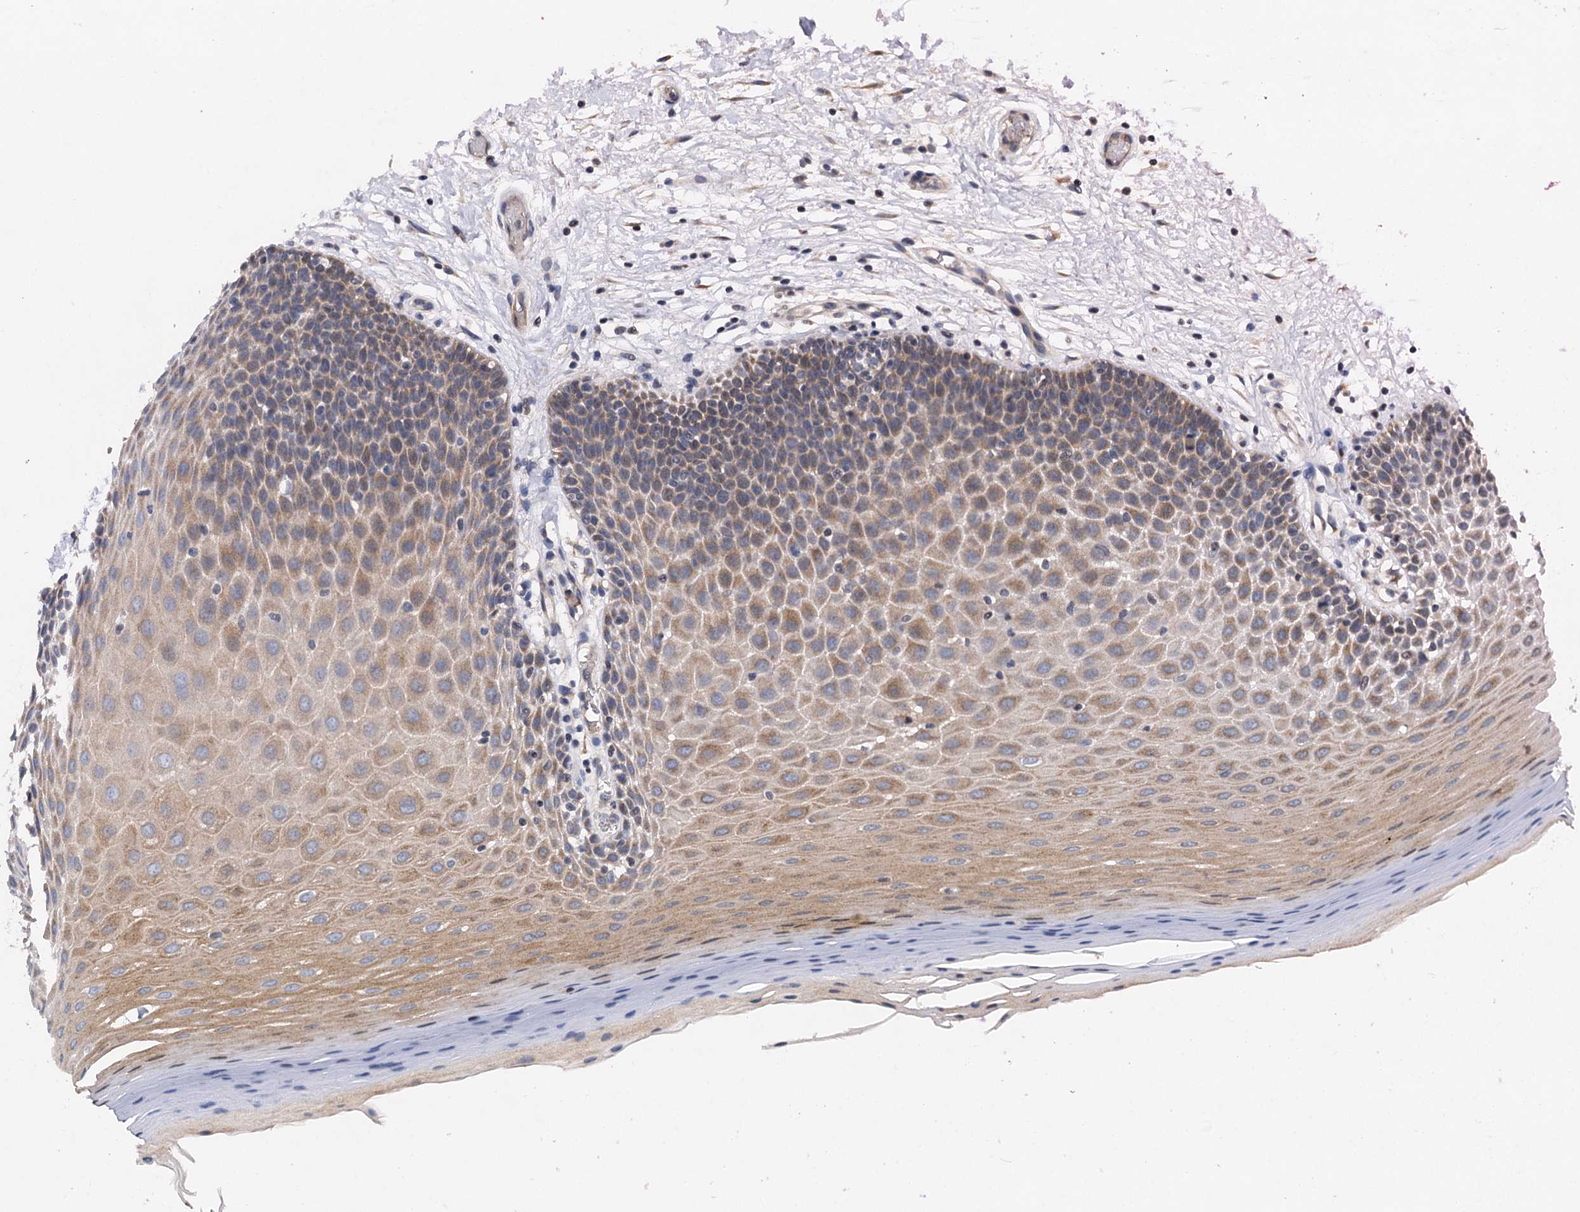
{"staining": {"intensity": "moderate", "quantity": "25%-75%", "location": "cytoplasmic/membranous"}, "tissue": "oral mucosa", "cell_type": "Squamous epithelial cells", "image_type": "normal", "snomed": [{"axis": "morphology", "description": "Normal tissue, NOS"}, {"axis": "topography", "description": "Oral tissue"}, {"axis": "topography", "description": "Tounge, NOS"}], "caption": "About 25%-75% of squamous epithelial cells in normal human oral mucosa reveal moderate cytoplasmic/membranous protein expression as visualized by brown immunohistochemical staining.", "gene": "NBEA", "patient": {"sex": "male", "age": 47}}